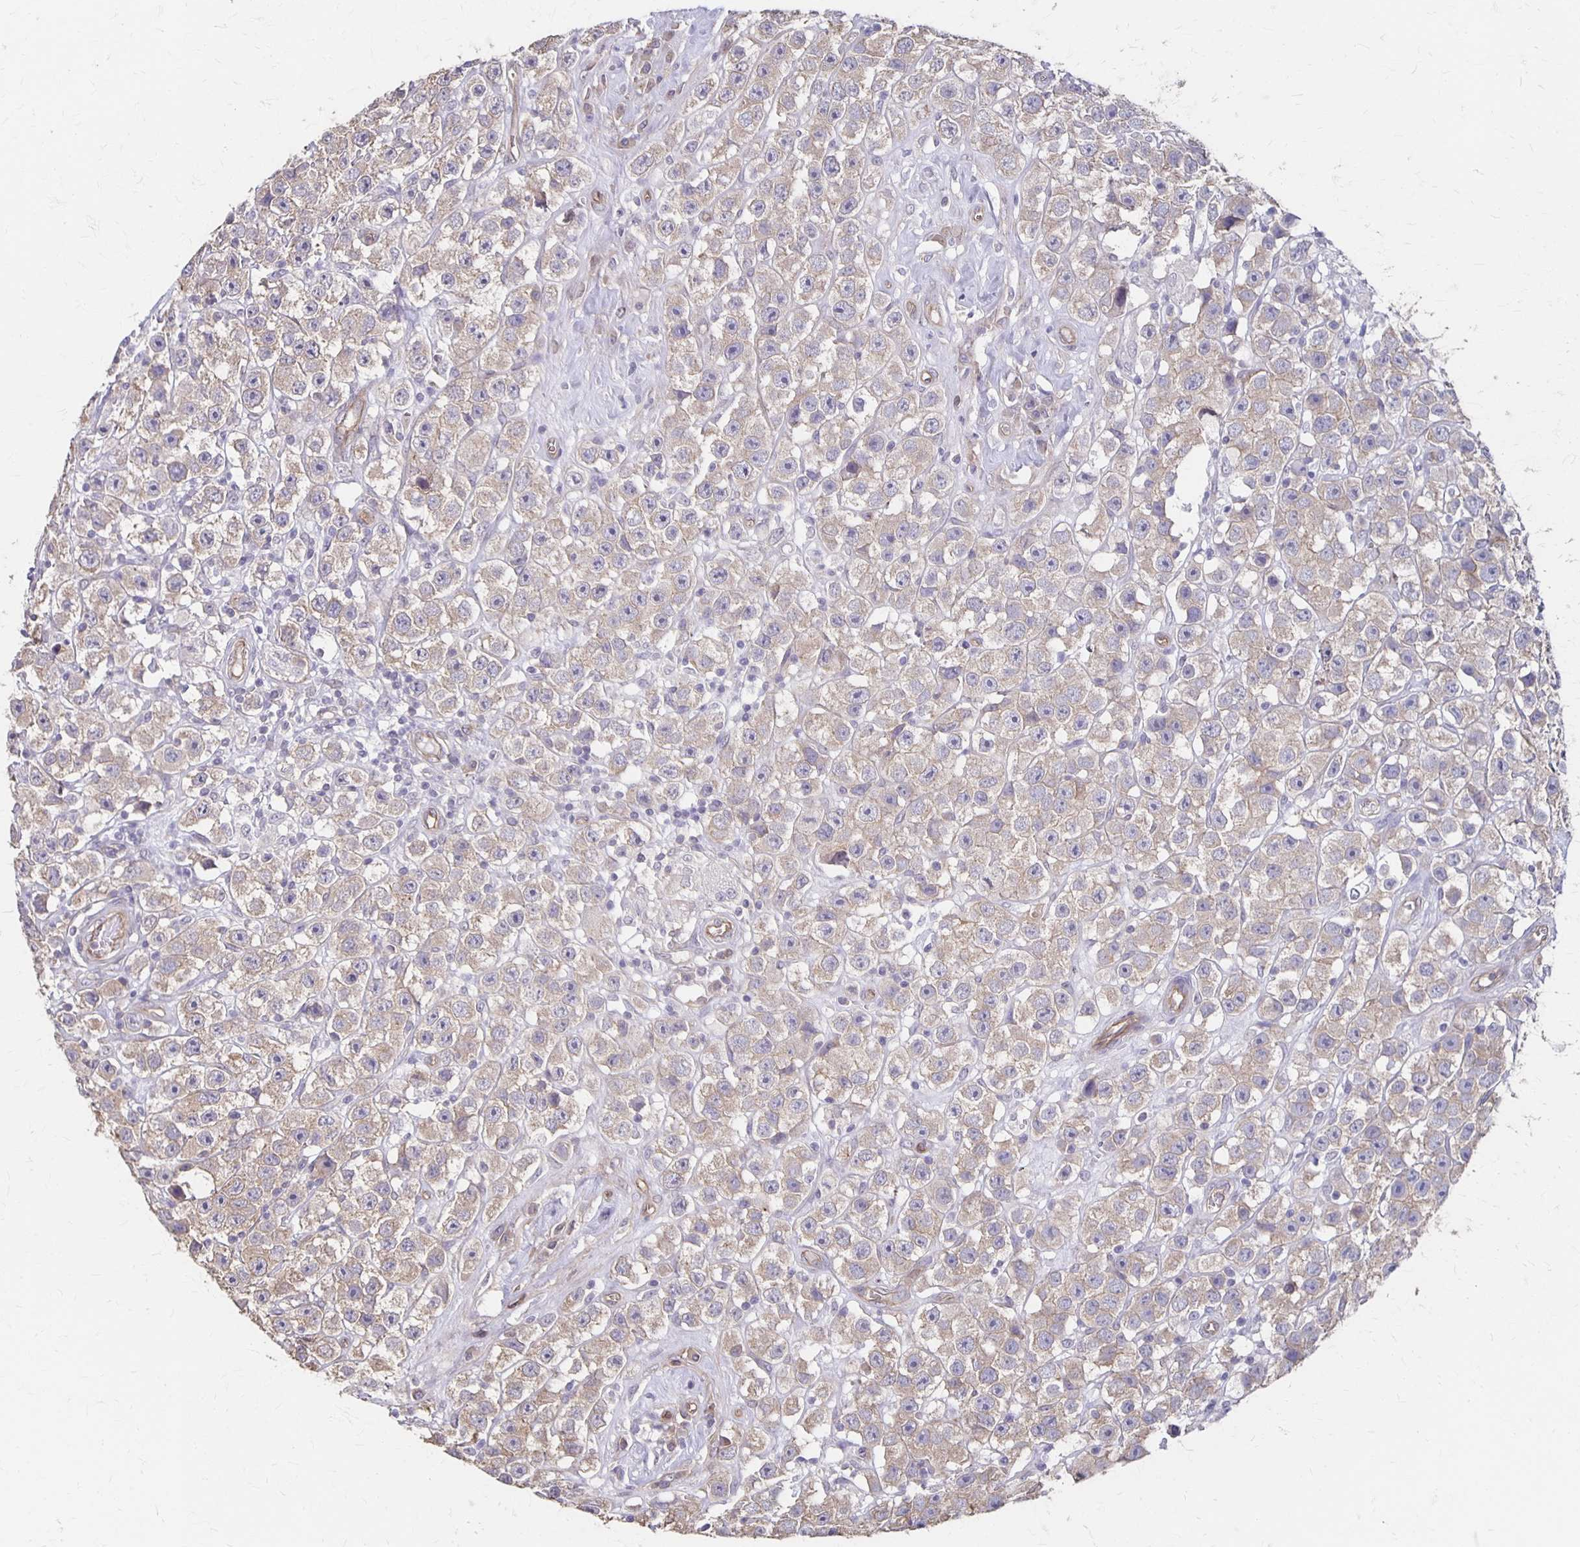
{"staining": {"intensity": "weak", "quantity": "25%-75%", "location": "cytoplasmic/membranous"}, "tissue": "testis cancer", "cell_type": "Tumor cells", "image_type": "cancer", "snomed": [{"axis": "morphology", "description": "Seminoma, NOS"}, {"axis": "topography", "description": "Testis"}], "caption": "Immunohistochemical staining of human seminoma (testis) displays low levels of weak cytoplasmic/membranous protein positivity in approximately 25%-75% of tumor cells.", "gene": "PPP1R3E", "patient": {"sex": "male", "age": 45}}